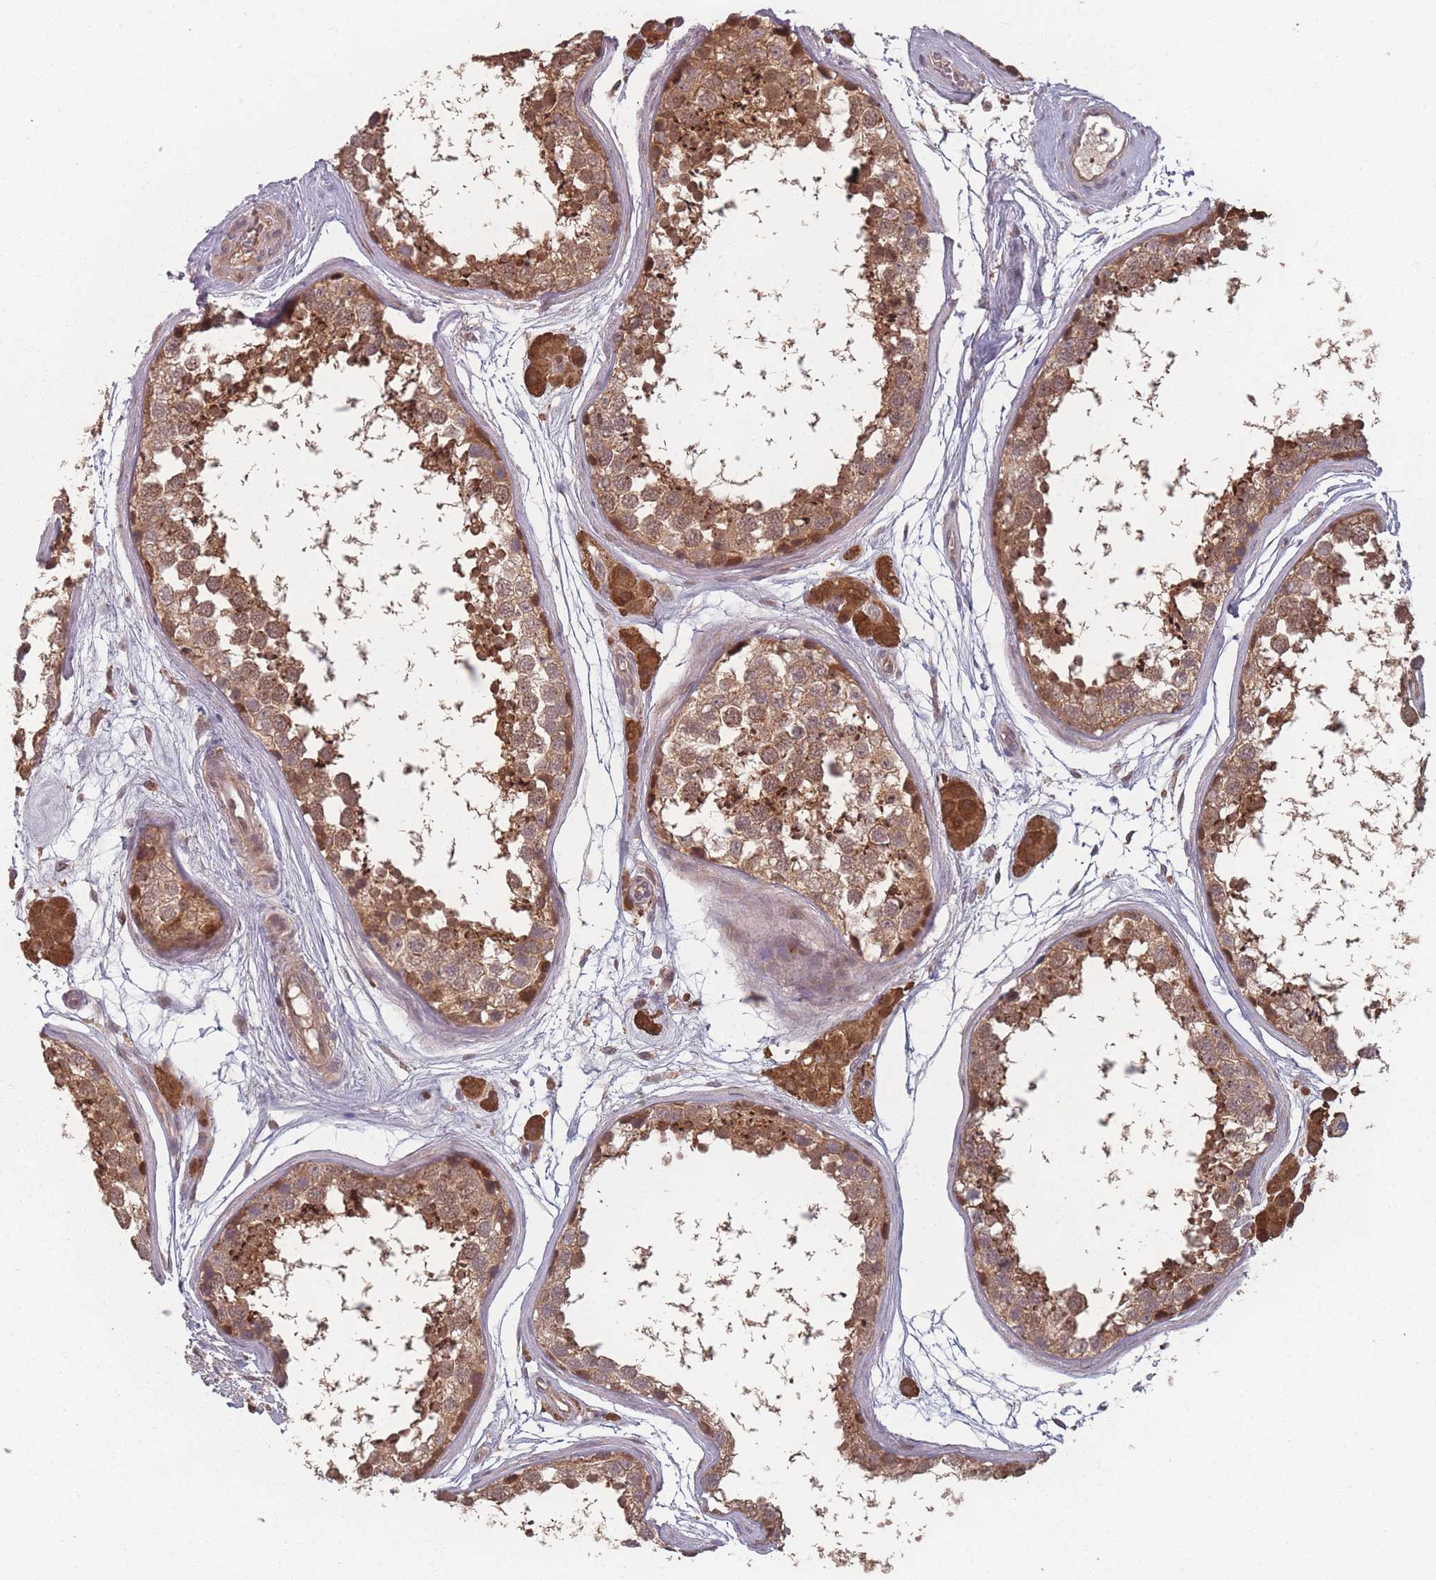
{"staining": {"intensity": "strong", "quantity": ">75%", "location": "cytoplasmic/membranous"}, "tissue": "testis", "cell_type": "Cells in seminiferous ducts", "image_type": "normal", "snomed": [{"axis": "morphology", "description": "Normal tissue, NOS"}, {"axis": "topography", "description": "Testis"}], "caption": "Protein analysis of benign testis demonstrates strong cytoplasmic/membranous staining in about >75% of cells in seminiferous ducts. Using DAB (brown) and hematoxylin (blue) stains, captured at high magnification using brightfield microscopy.", "gene": "HAGH", "patient": {"sex": "male", "age": 56}}